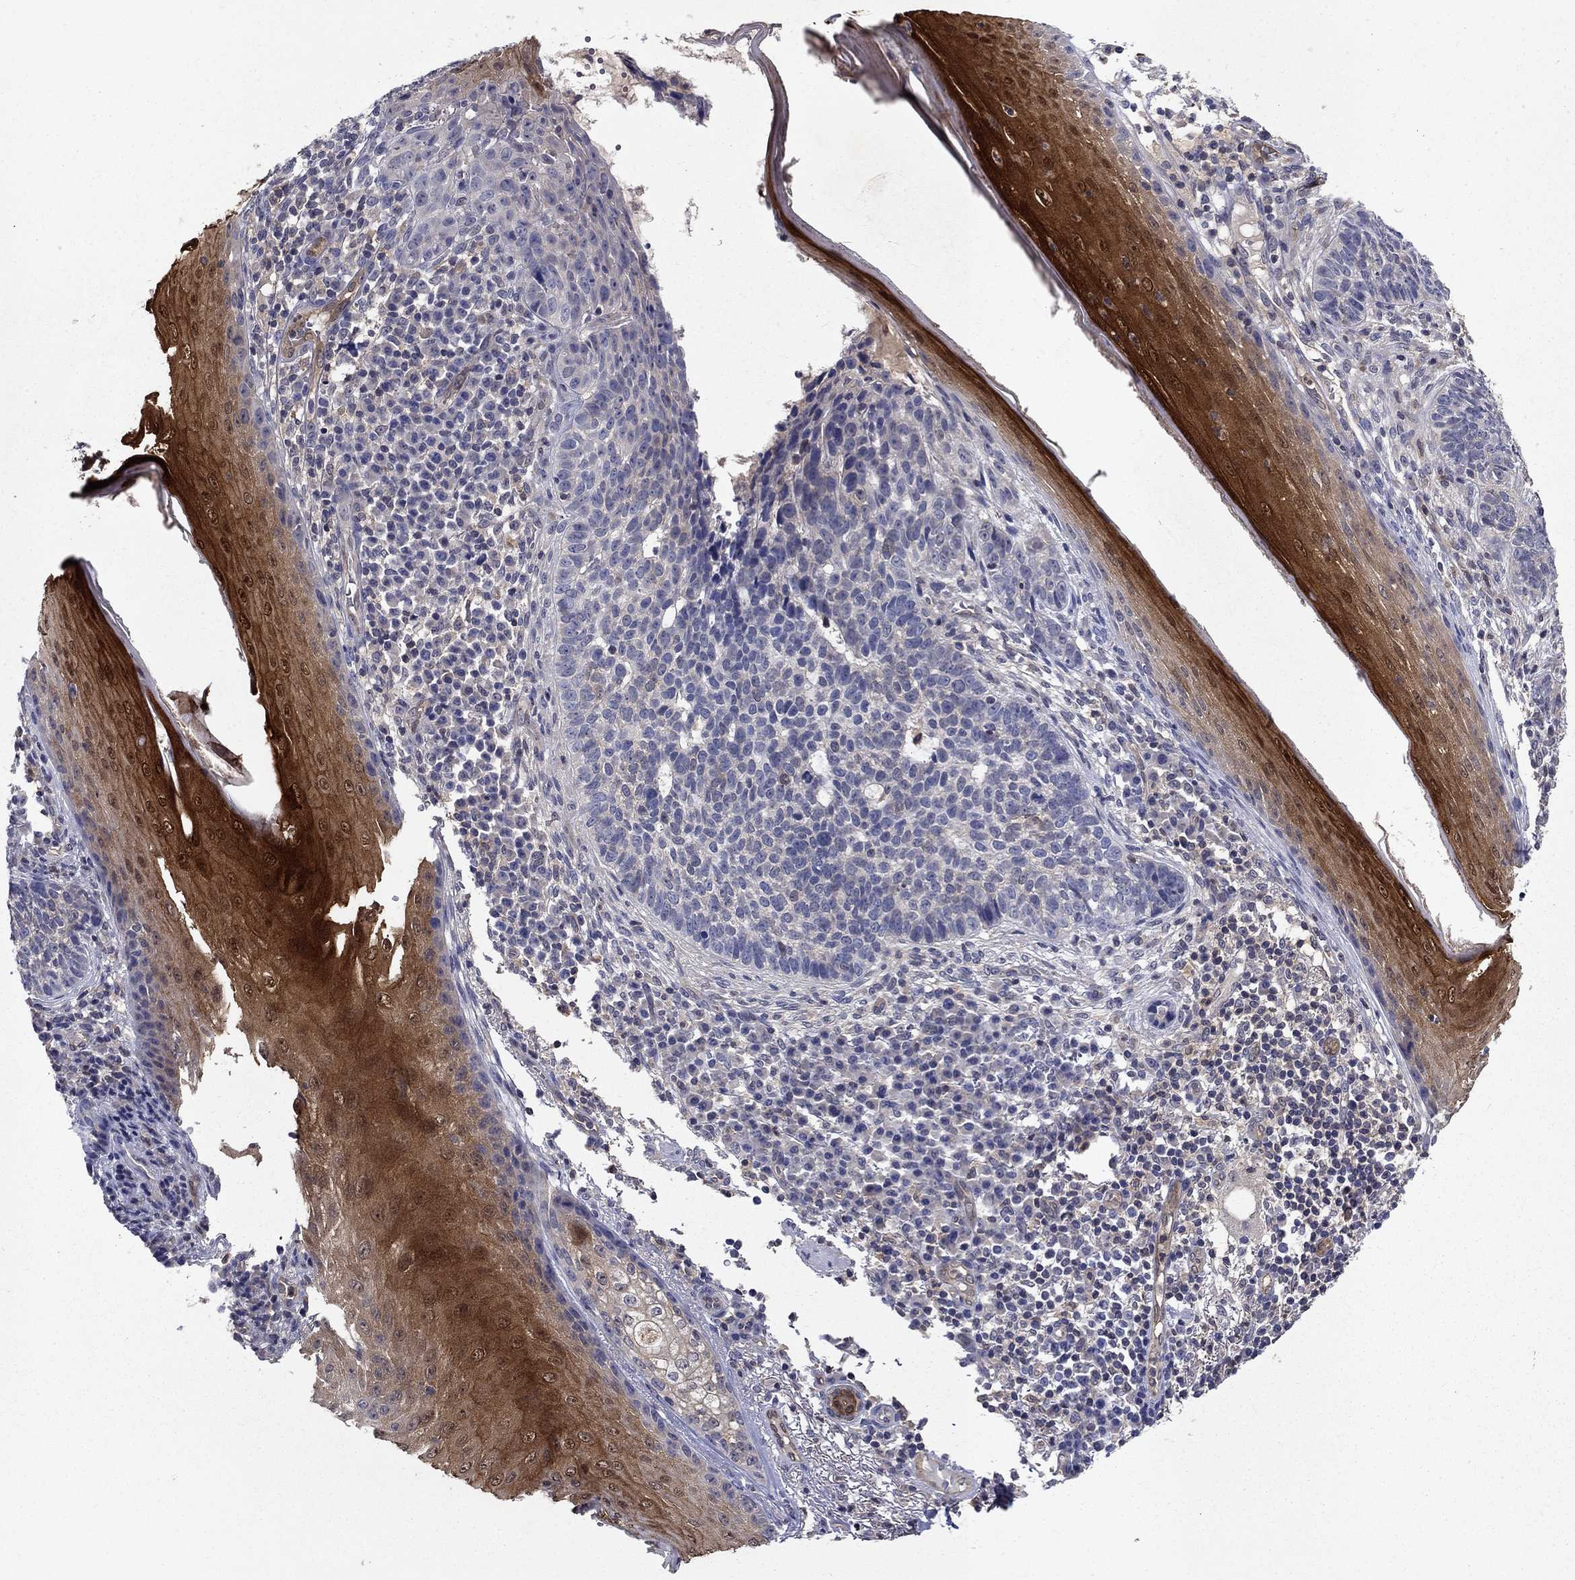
{"staining": {"intensity": "negative", "quantity": "none", "location": "none"}, "tissue": "skin cancer", "cell_type": "Tumor cells", "image_type": "cancer", "snomed": [{"axis": "morphology", "description": "Basal cell carcinoma"}, {"axis": "topography", "description": "Skin"}], "caption": "High magnification brightfield microscopy of skin basal cell carcinoma stained with DAB (3,3'-diaminobenzidine) (brown) and counterstained with hematoxylin (blue): tumor cells show no significant expression.", "gene": "GLTP", "patient": {"sex": "female", "age": 69}}